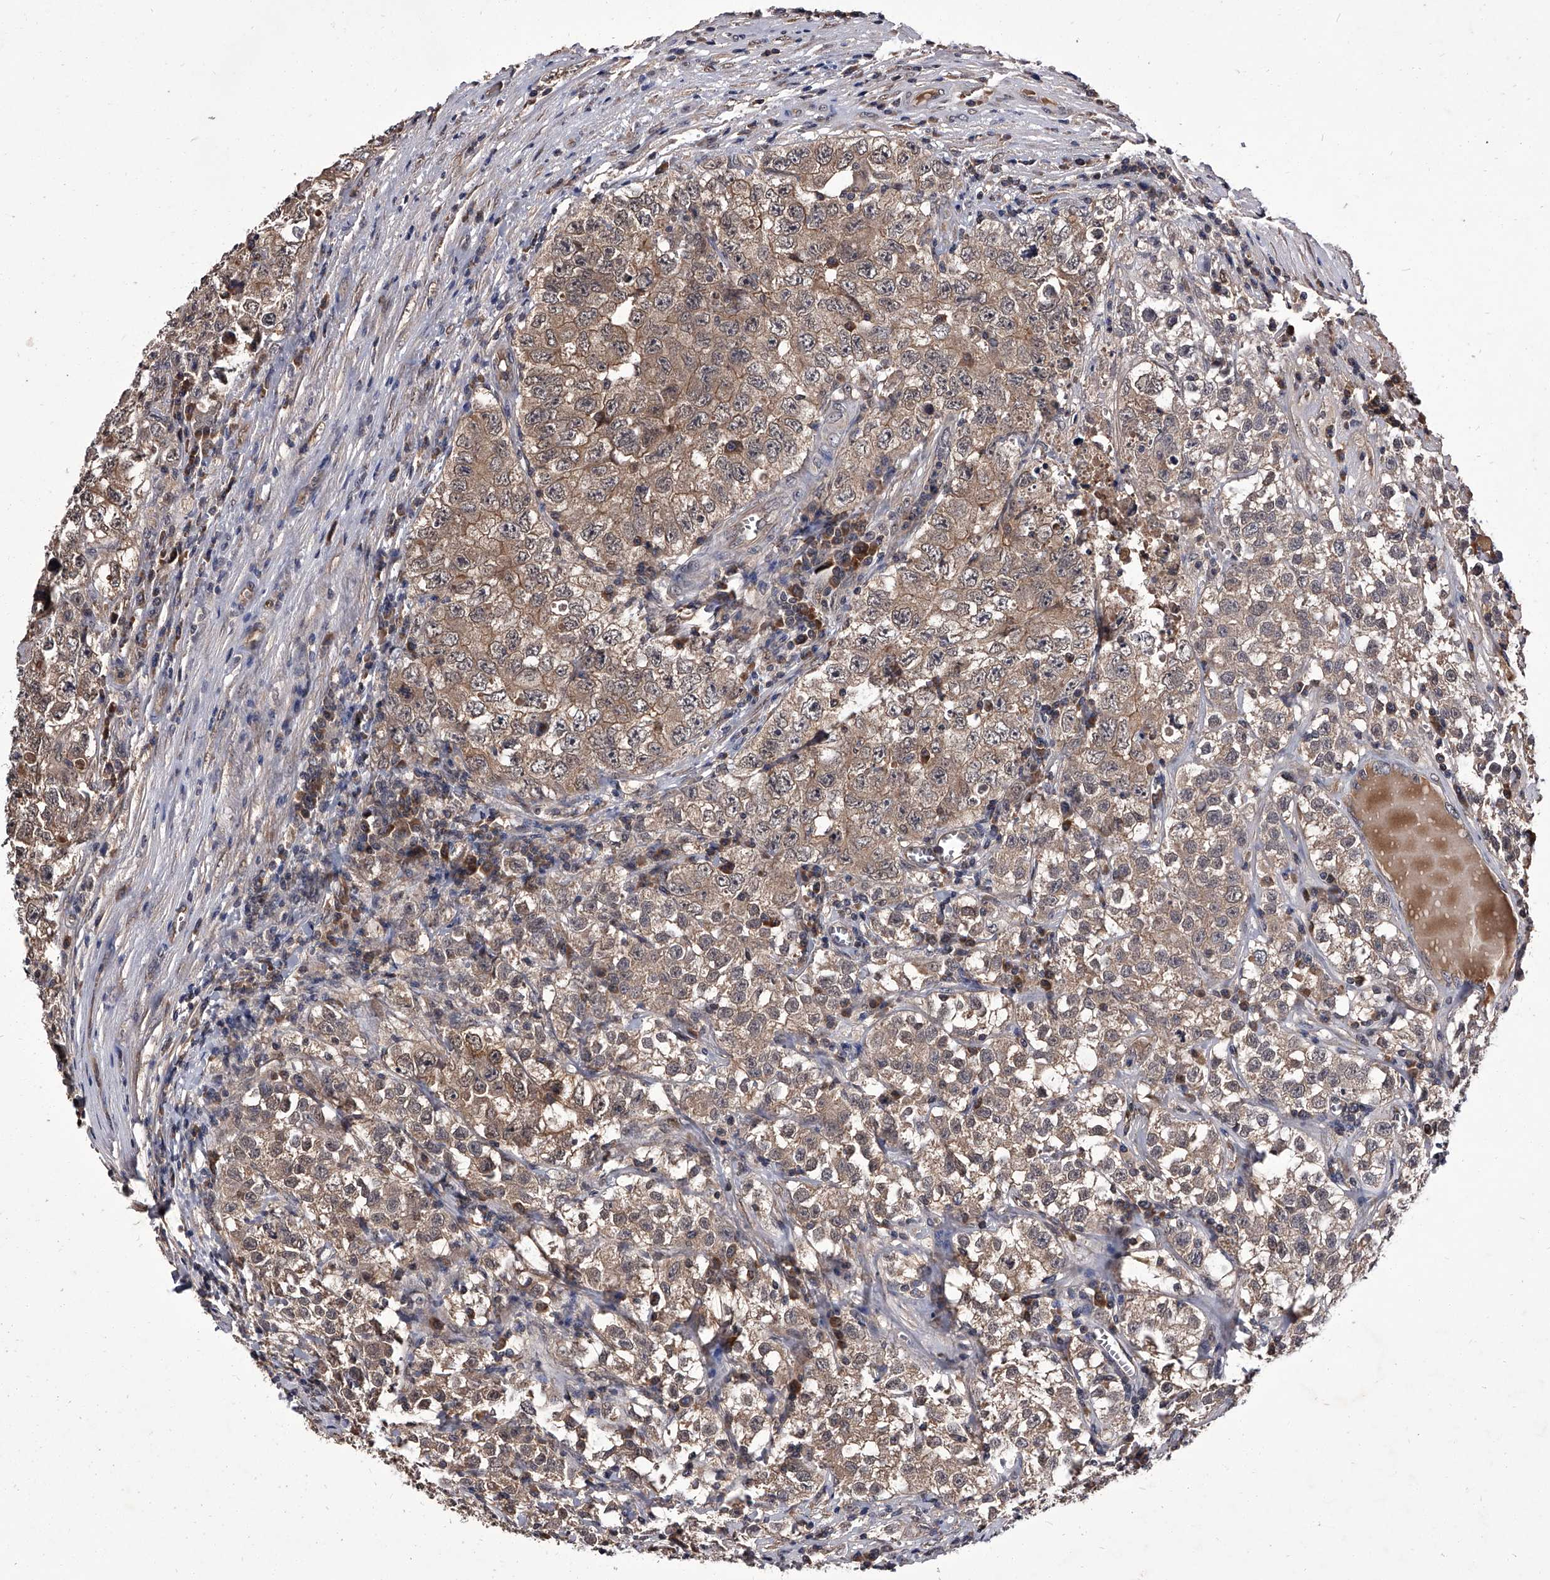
{"staining": {"intensity": "weak", "quantity": ">75%", "location": "cytoplasmic/membranous"}, "tissue": "testis cancer", "cell_type": "Tumor cells", "image_type": "cancer", "snomed": [{"axis": "morphology", "description": "Seminoma, NOS"}, {"axis": "morphology", "description": "Carcinoma, Embryonal, NOS"}, {"axis": "topography", "description": "Testis"}], "caption": "A histopathology image showing weak cytoplasmic/membranous staining in approximately >75% of tumor cells in embryonal carcinoma (testis), as visualized by brown immunohistochemical staining.", "gene": "SLC18B1", "patient": {"sex": "male", "age": 43}}